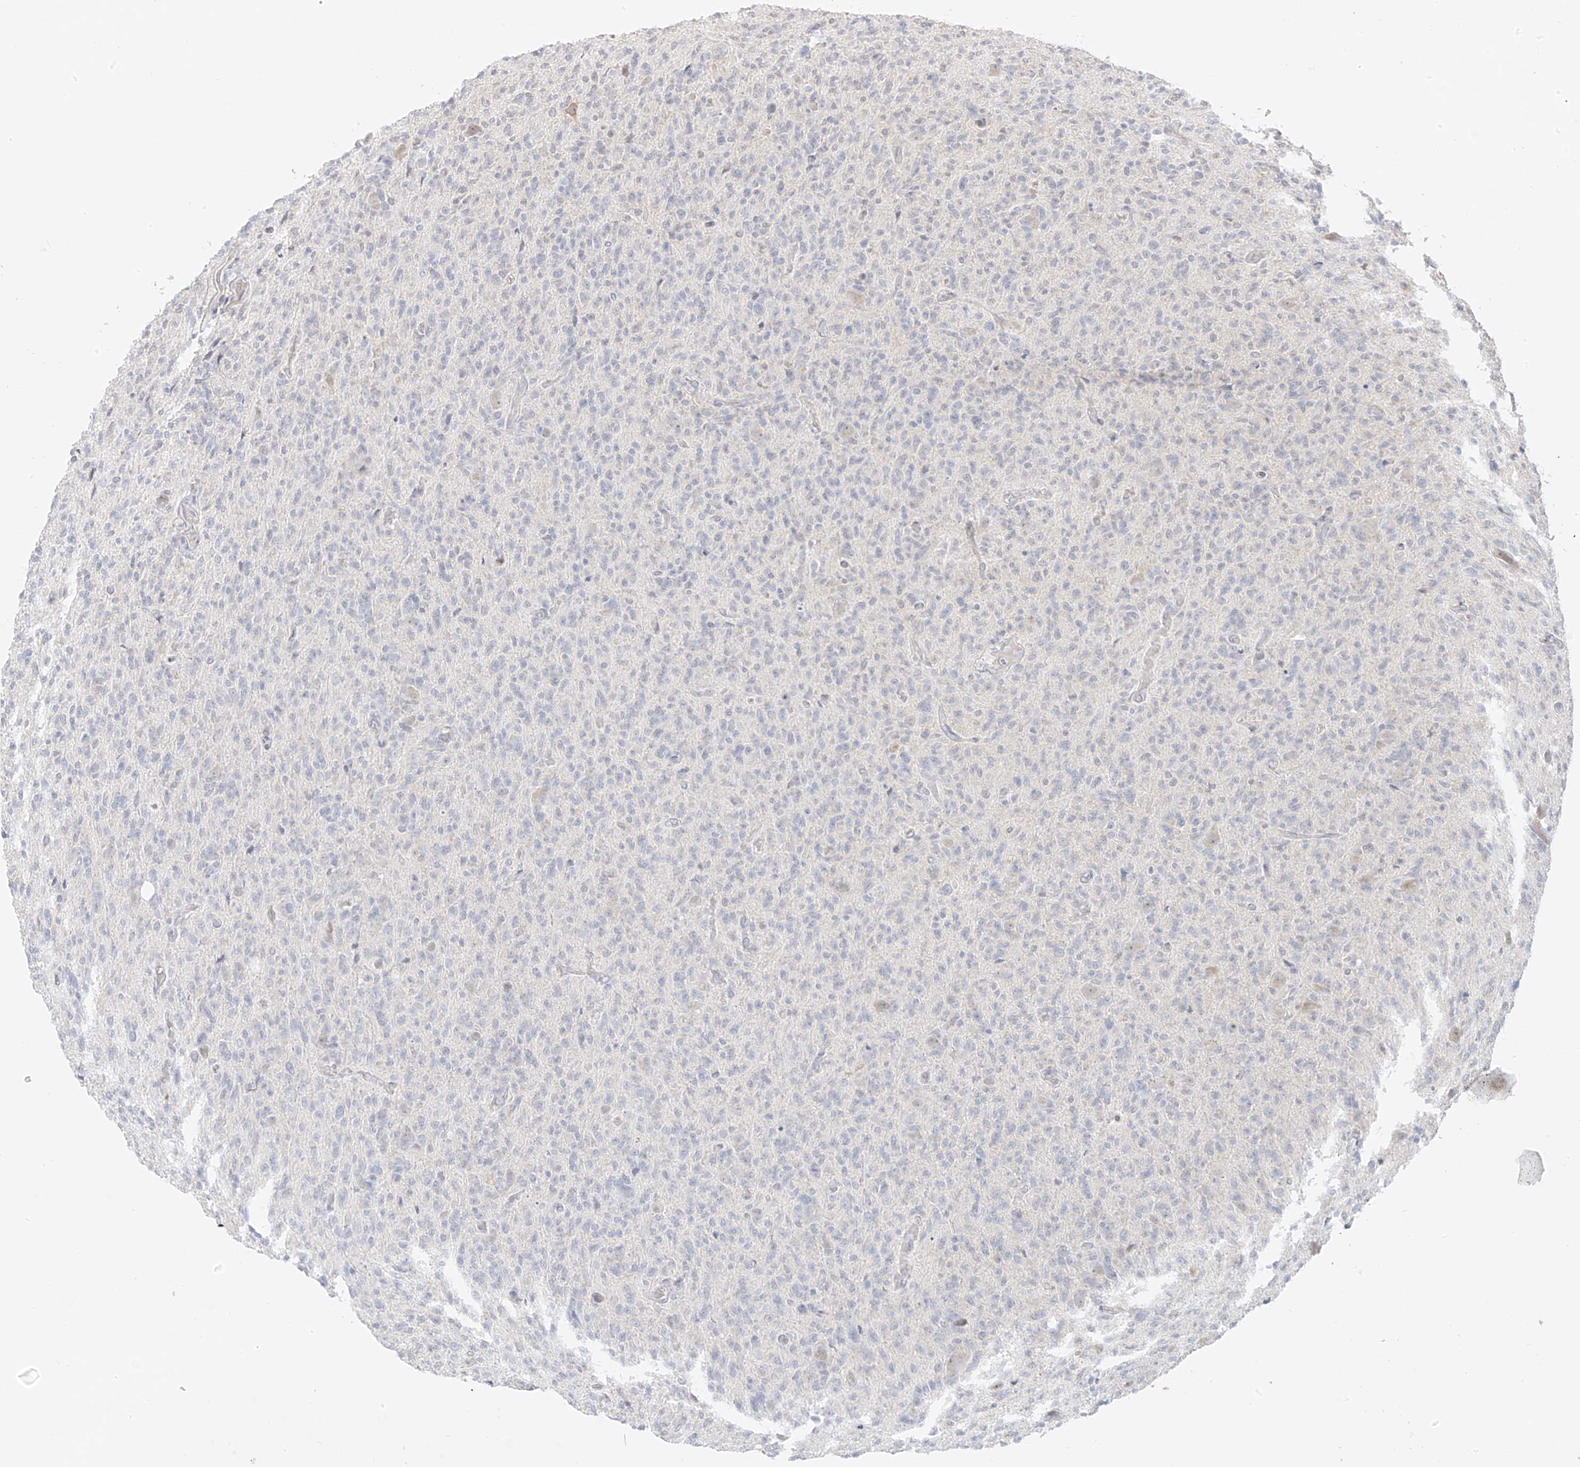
{"staining": {"intensity": "negative", "quantity": "none", "location": "none"}, "tissue": "glioma", "cell_type": "Tumor cells", "image_type": "cancer", "snomed": [{"axis": "morphology", "description": "Glioma, malignant, High grade"}, {"axis": "topography", "description": "Brain"}], "caption": "This is an immunohistochemistry photomicrograph of human malignant glioma (high-grade). There is no positivity in tumor cells.", "gene": "DCDC2", "patient": {"sex": "female", "age": 57}}